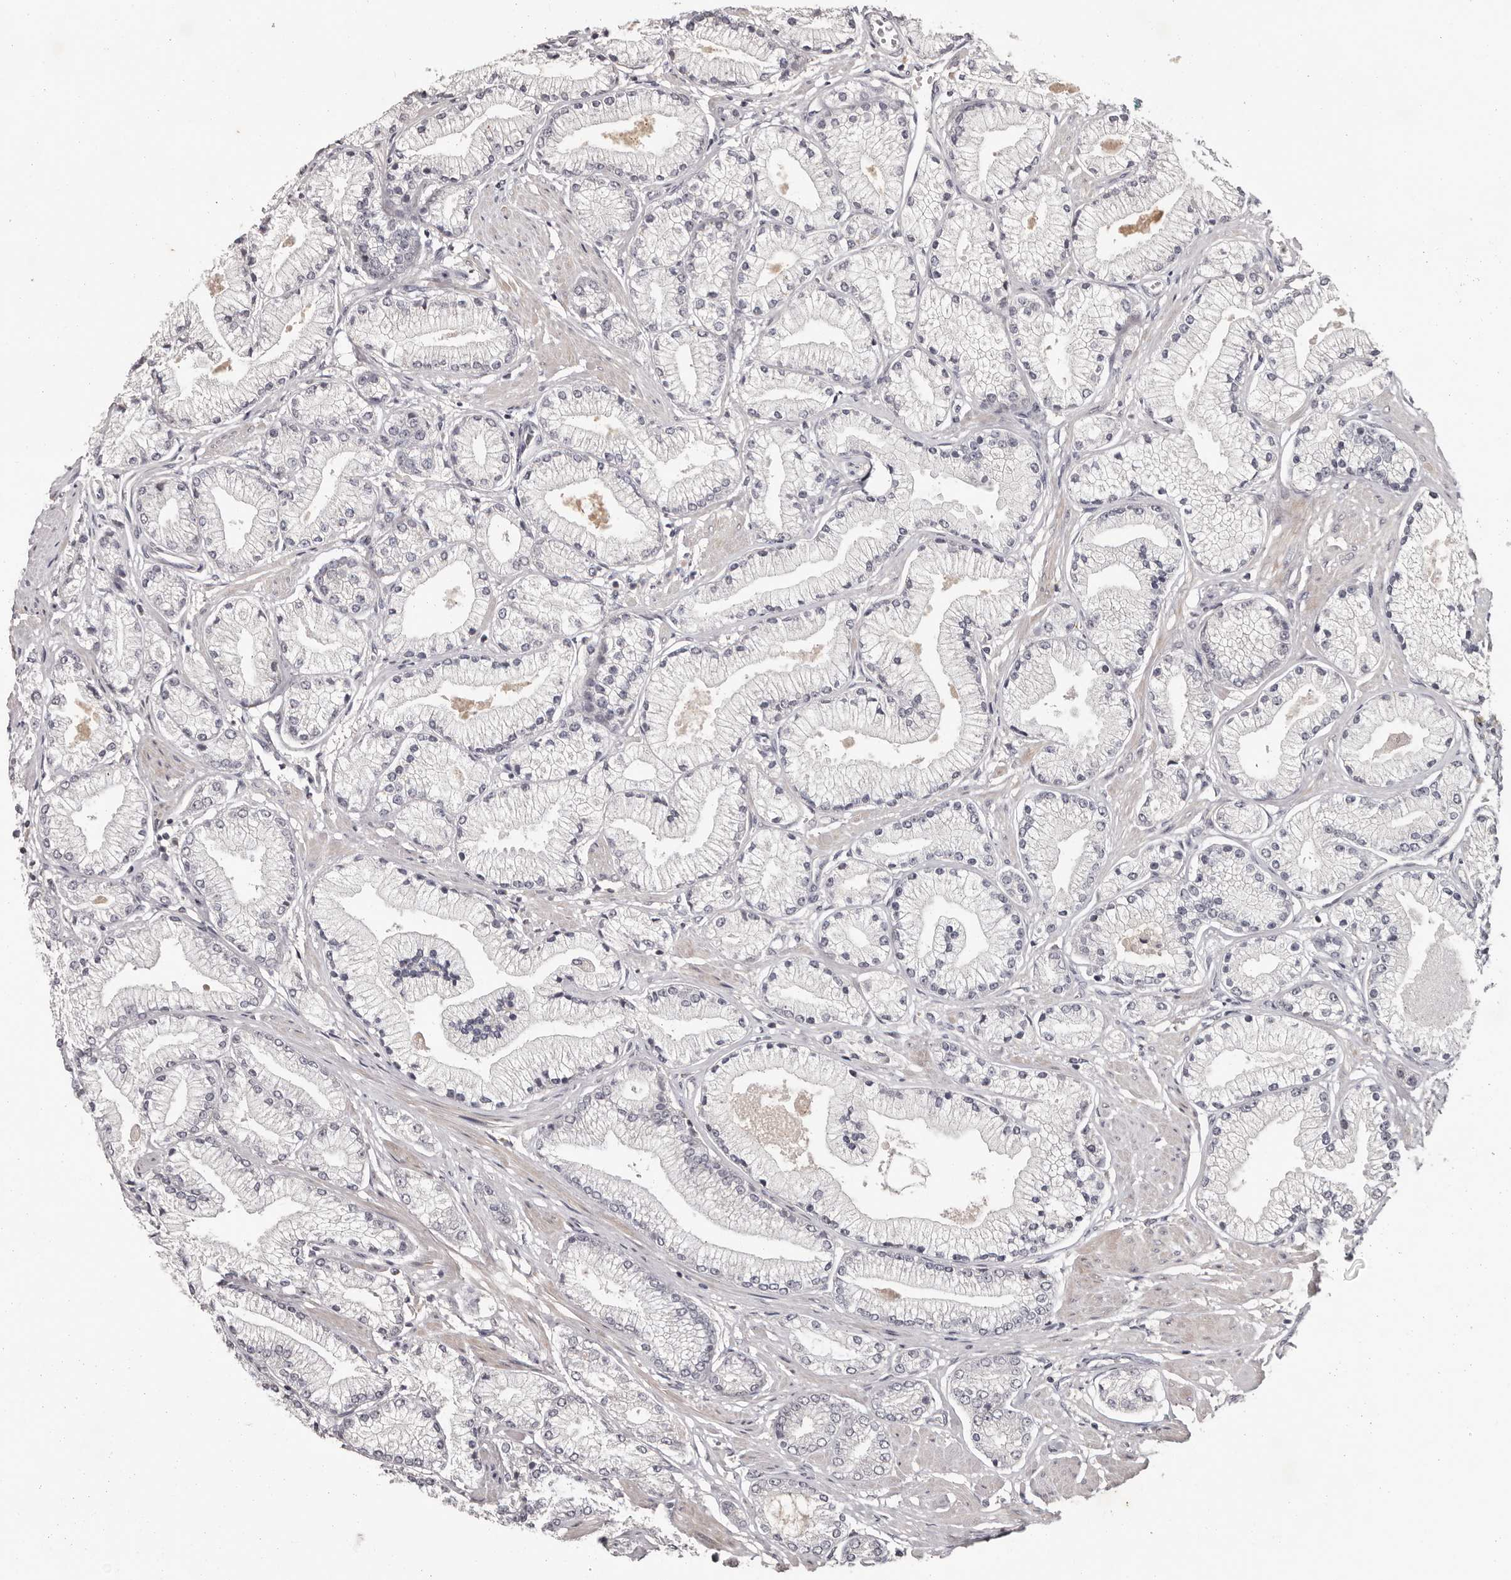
{"staining": {"intensity": "negative", "quantity": "none", "location": "none"}, "tissue": "prostate cancer", "cell_type": "Tumor cells", "image_type": "cancer", "snomed": [{"axis": "morphology", "description": "Adenocarcinoma, High grade"}, {"axis": "topography", "description": "Prostate"}], "caption": "This histopathology image is of prostate cancer stained with immunohistochemistry to label a protein in brown with the nuclei are counter-stained blue. There is no positivity in tumor cells. (Stains: DAB immunohistochemistry (IHC) with hematoxylin counter stain, Microscopy: brightfield microscopy at high magnification).", "gene": "ANKRD44", "patient": {"sex": "male", "age": 50}}